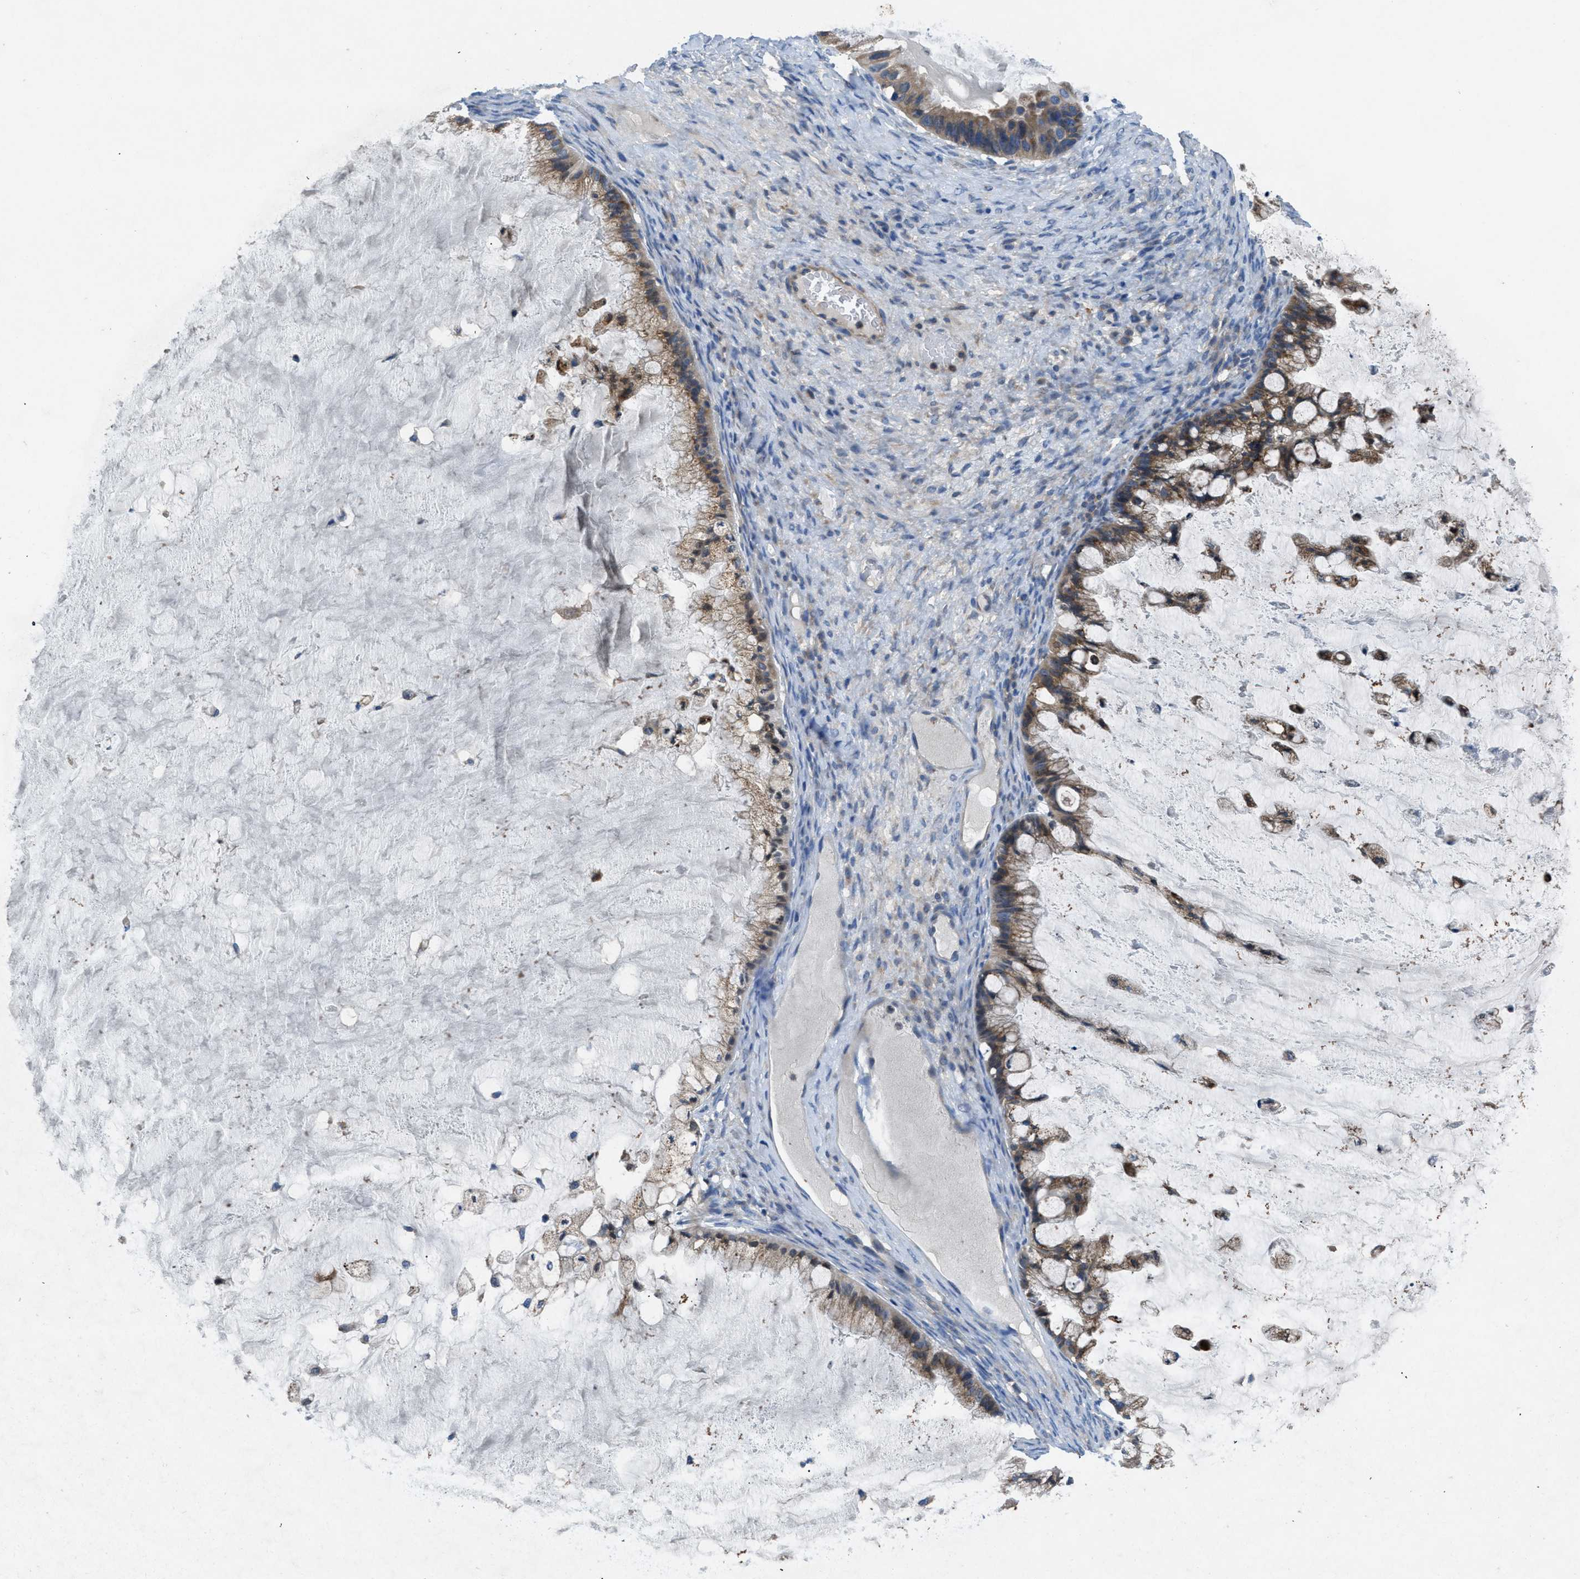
{"staining": {"intensity": "weak", "quantity": ">75%", "location": "cytoplasmic/membranous"}, "tissue": "ovarian cancer", "cell_type": "Tumor cells", "image_type": "cancer", "snomed": [{"axis": "morphology", "description": "Cystadenocarcinoma, mucinous, NOS"}, {"axis": "topography", "description": "Ovary"}], "caption": "Immunohistochemical staining of ovarian cancer (mucinous cystadenocarcinoma) shows weak cytoplasmic/membranous protein staining in about >75% of tumor cells.", "gene": "MAP3K20", "patient": {"sex": "female", "age": 57}}